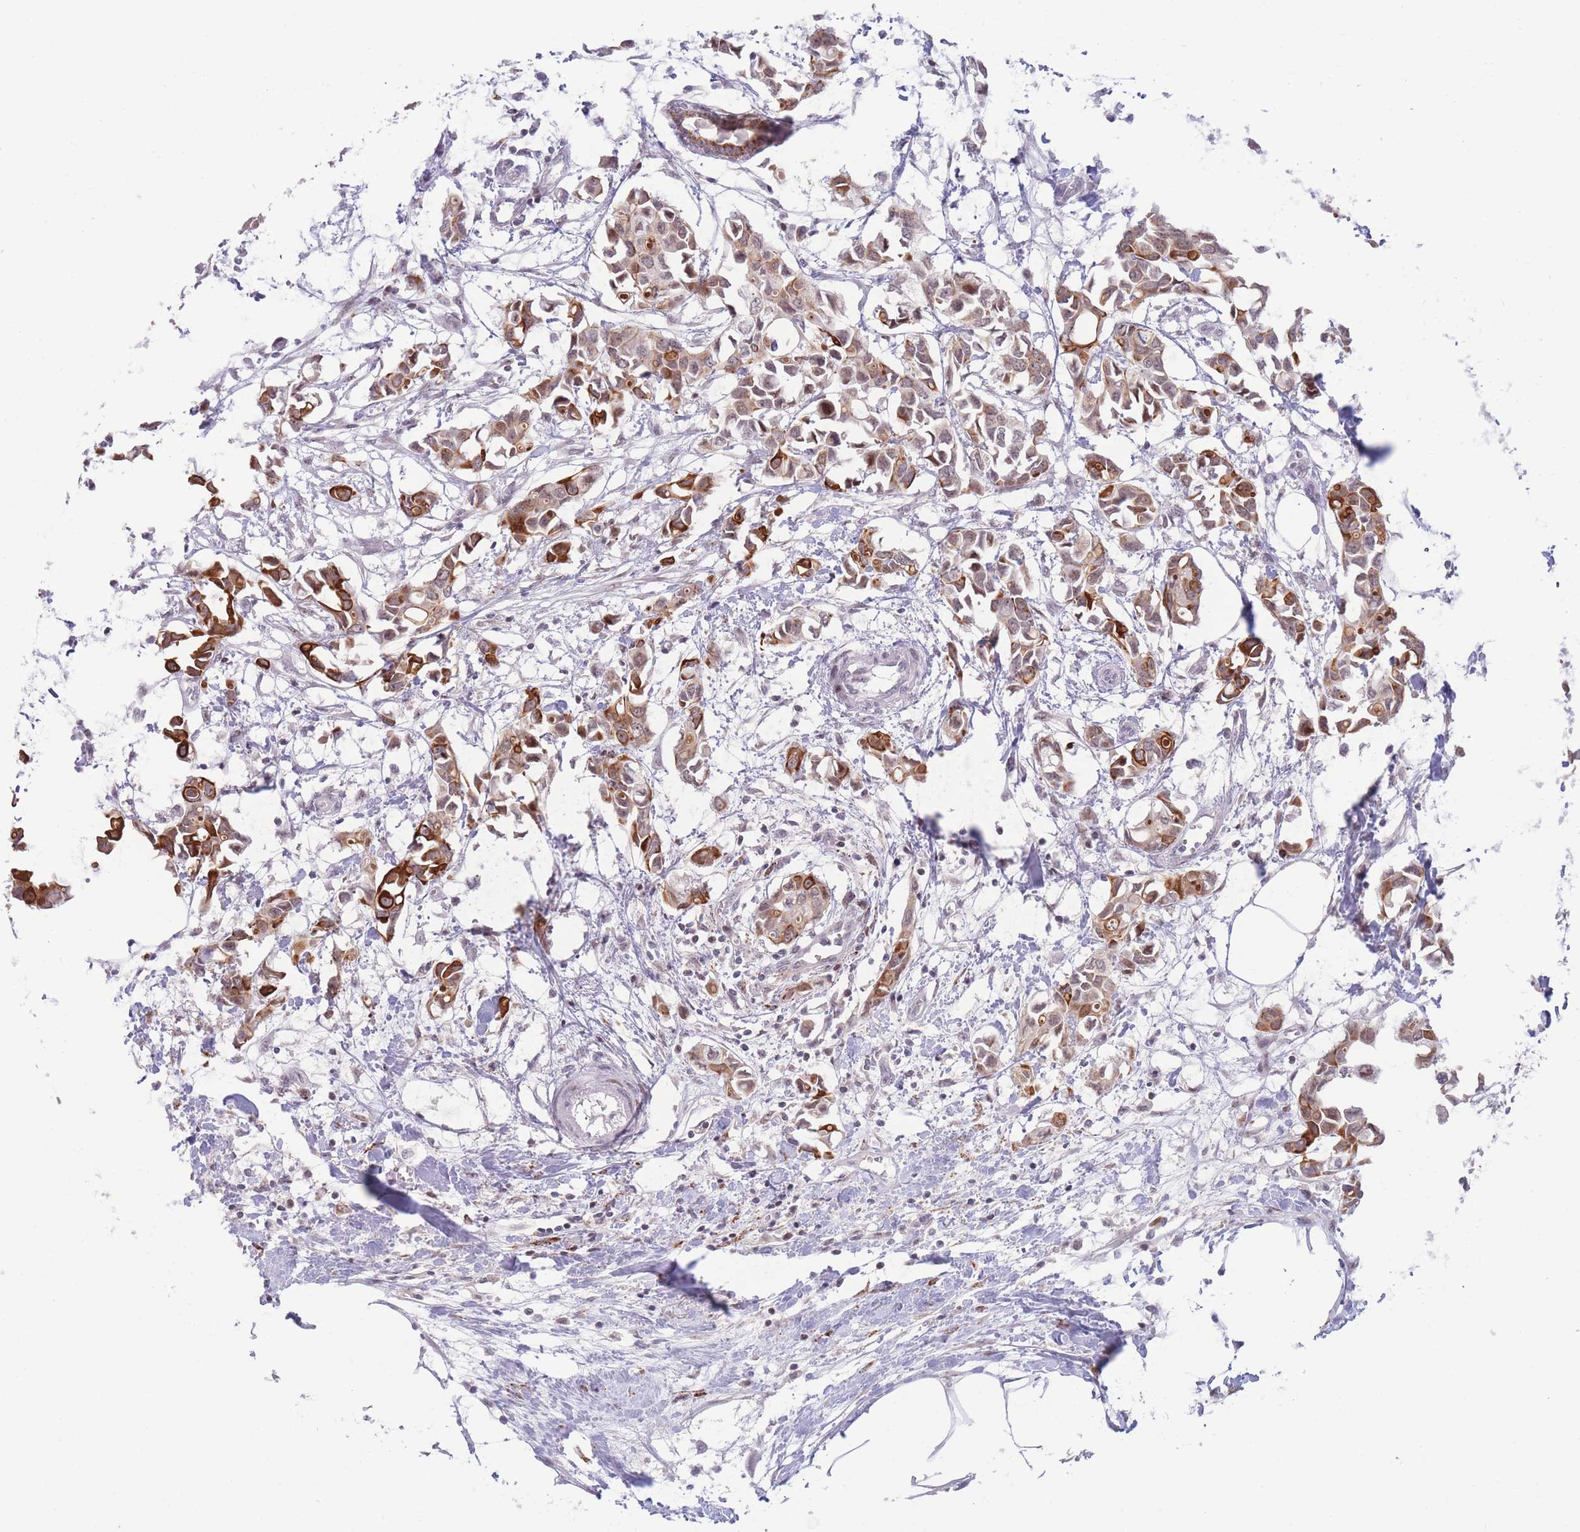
{"staining": {"intensity": "strong", "quantity": "25%-75%", "location": "cytoplasmic/membranous"}, "tissue": "breast cancer", "cell_type": "Tumor cells", "image_type": "cancer", "snomed": [{"axis": "morphology", "description": "Duct carcinoma"}, {"axis": "topography", "description": "Breast"}], "caption": "This image demonstrates immunohistochemistry (IHC) staining of invasive ductal carcinoma (breast), with high strong cytoplasmic/membranous expression in about 25%-75% of tumor cells.", "gene": "TARBP2", "patient": {"sex": "female", "age": 41}}